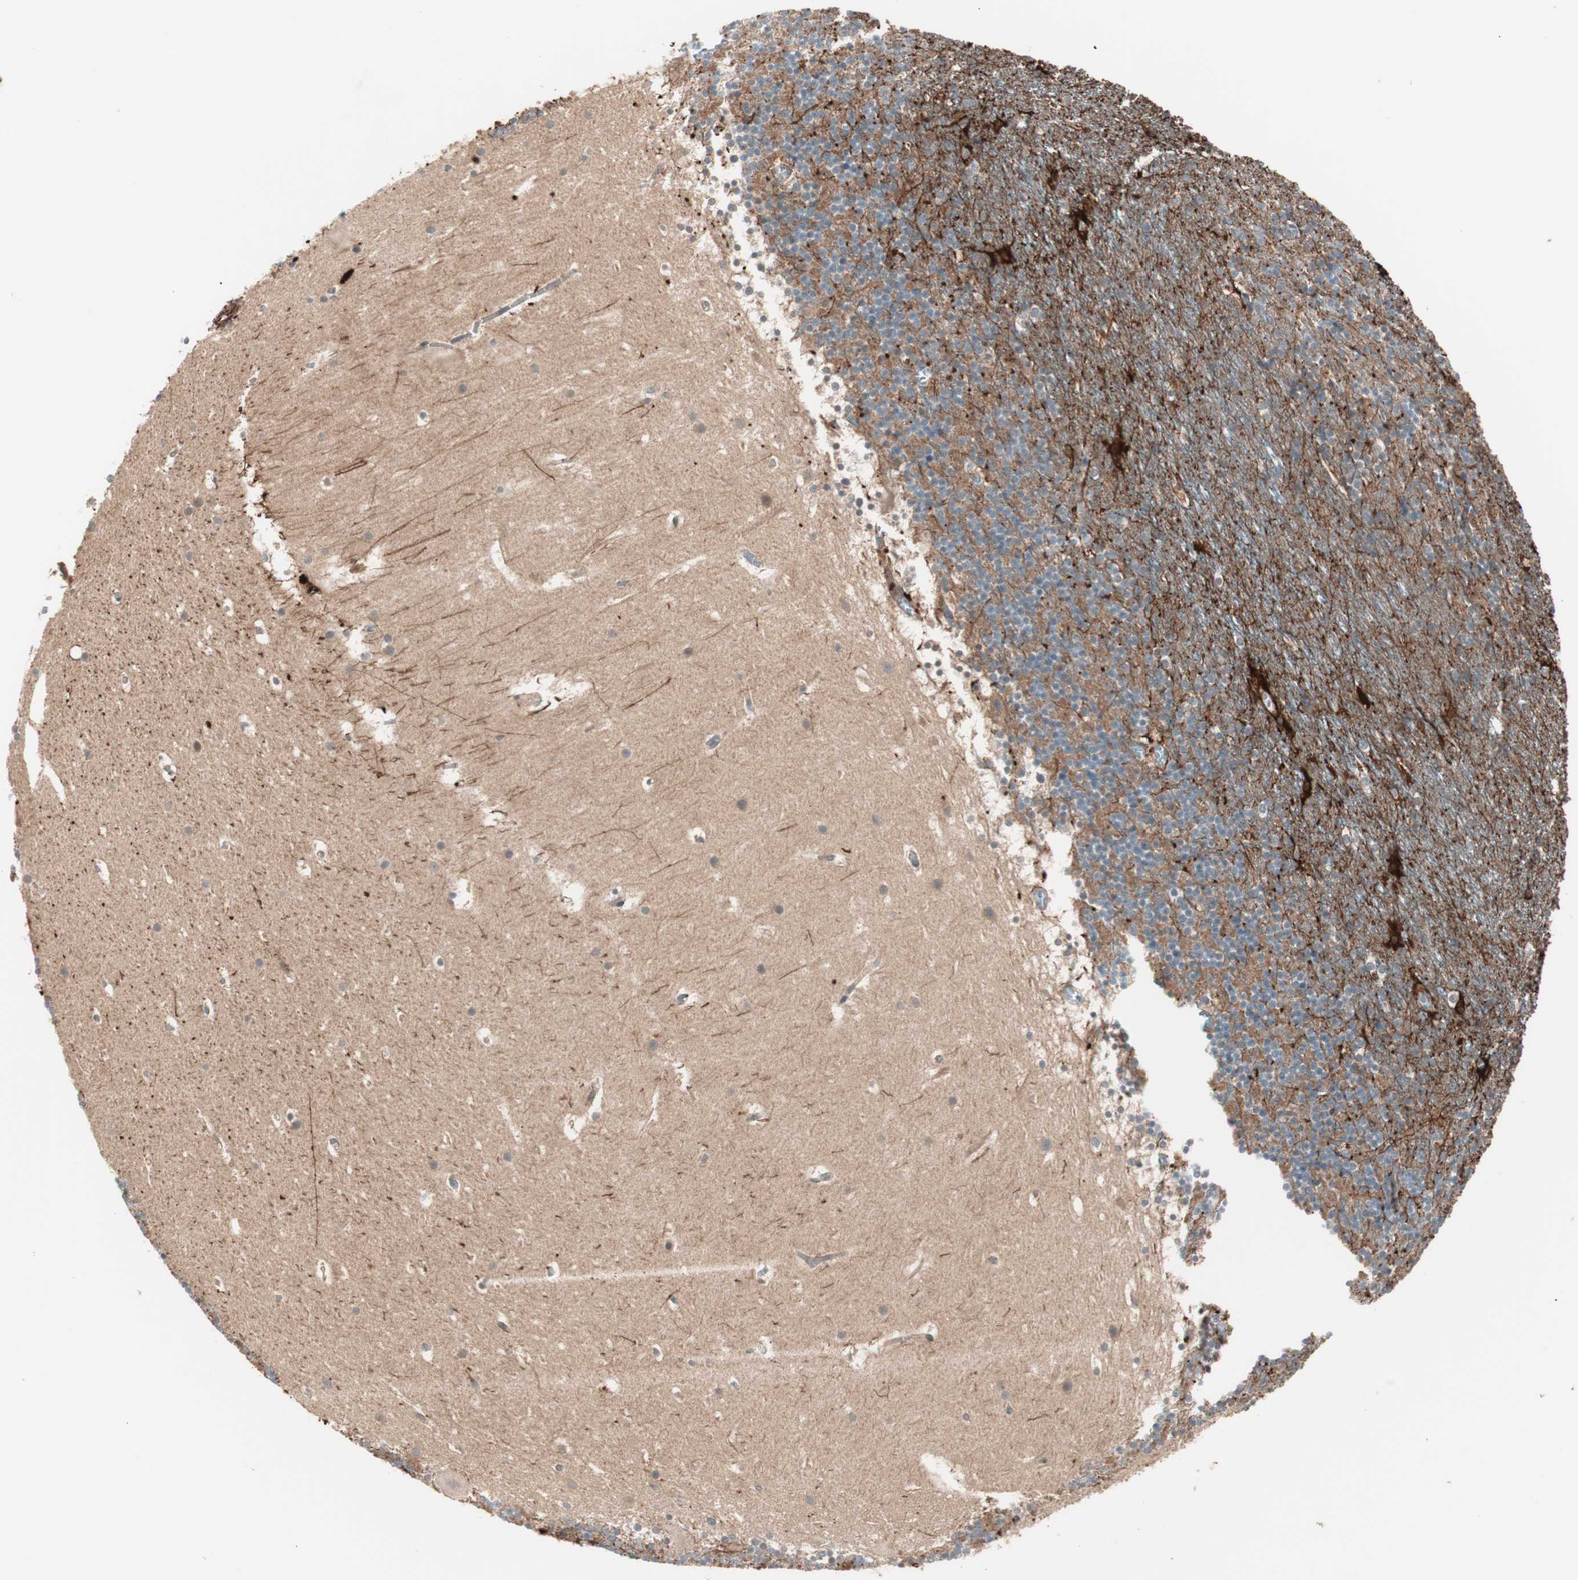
{"staining": {"intensity": "moderate", "quantity": ">75%", "location": "cytoplasmic/membranous"}, "tissue": "cerebellum", "cell_type": "Cells in granular layer", "image_type": "normal", "snomed": [{"axis": "morphology", "description": "Normal tissue, NOS"}, {"axis": "topography", "description": "Cerebellum"}], "caption": "An IHC histopathology image of normal tissue is shown. Protein staining in brown highlights moderate cytoplasmic/membranous positivity in cerebellum within cells in granular layer. The staining was performed using DAB (3,3'-diaminobenzidine), with brown indicating positive protein expression. Nuclei are stained blue with hematoxylin.", "gene": "TSG101", "patient": {"sex": "male", "age": 45}}